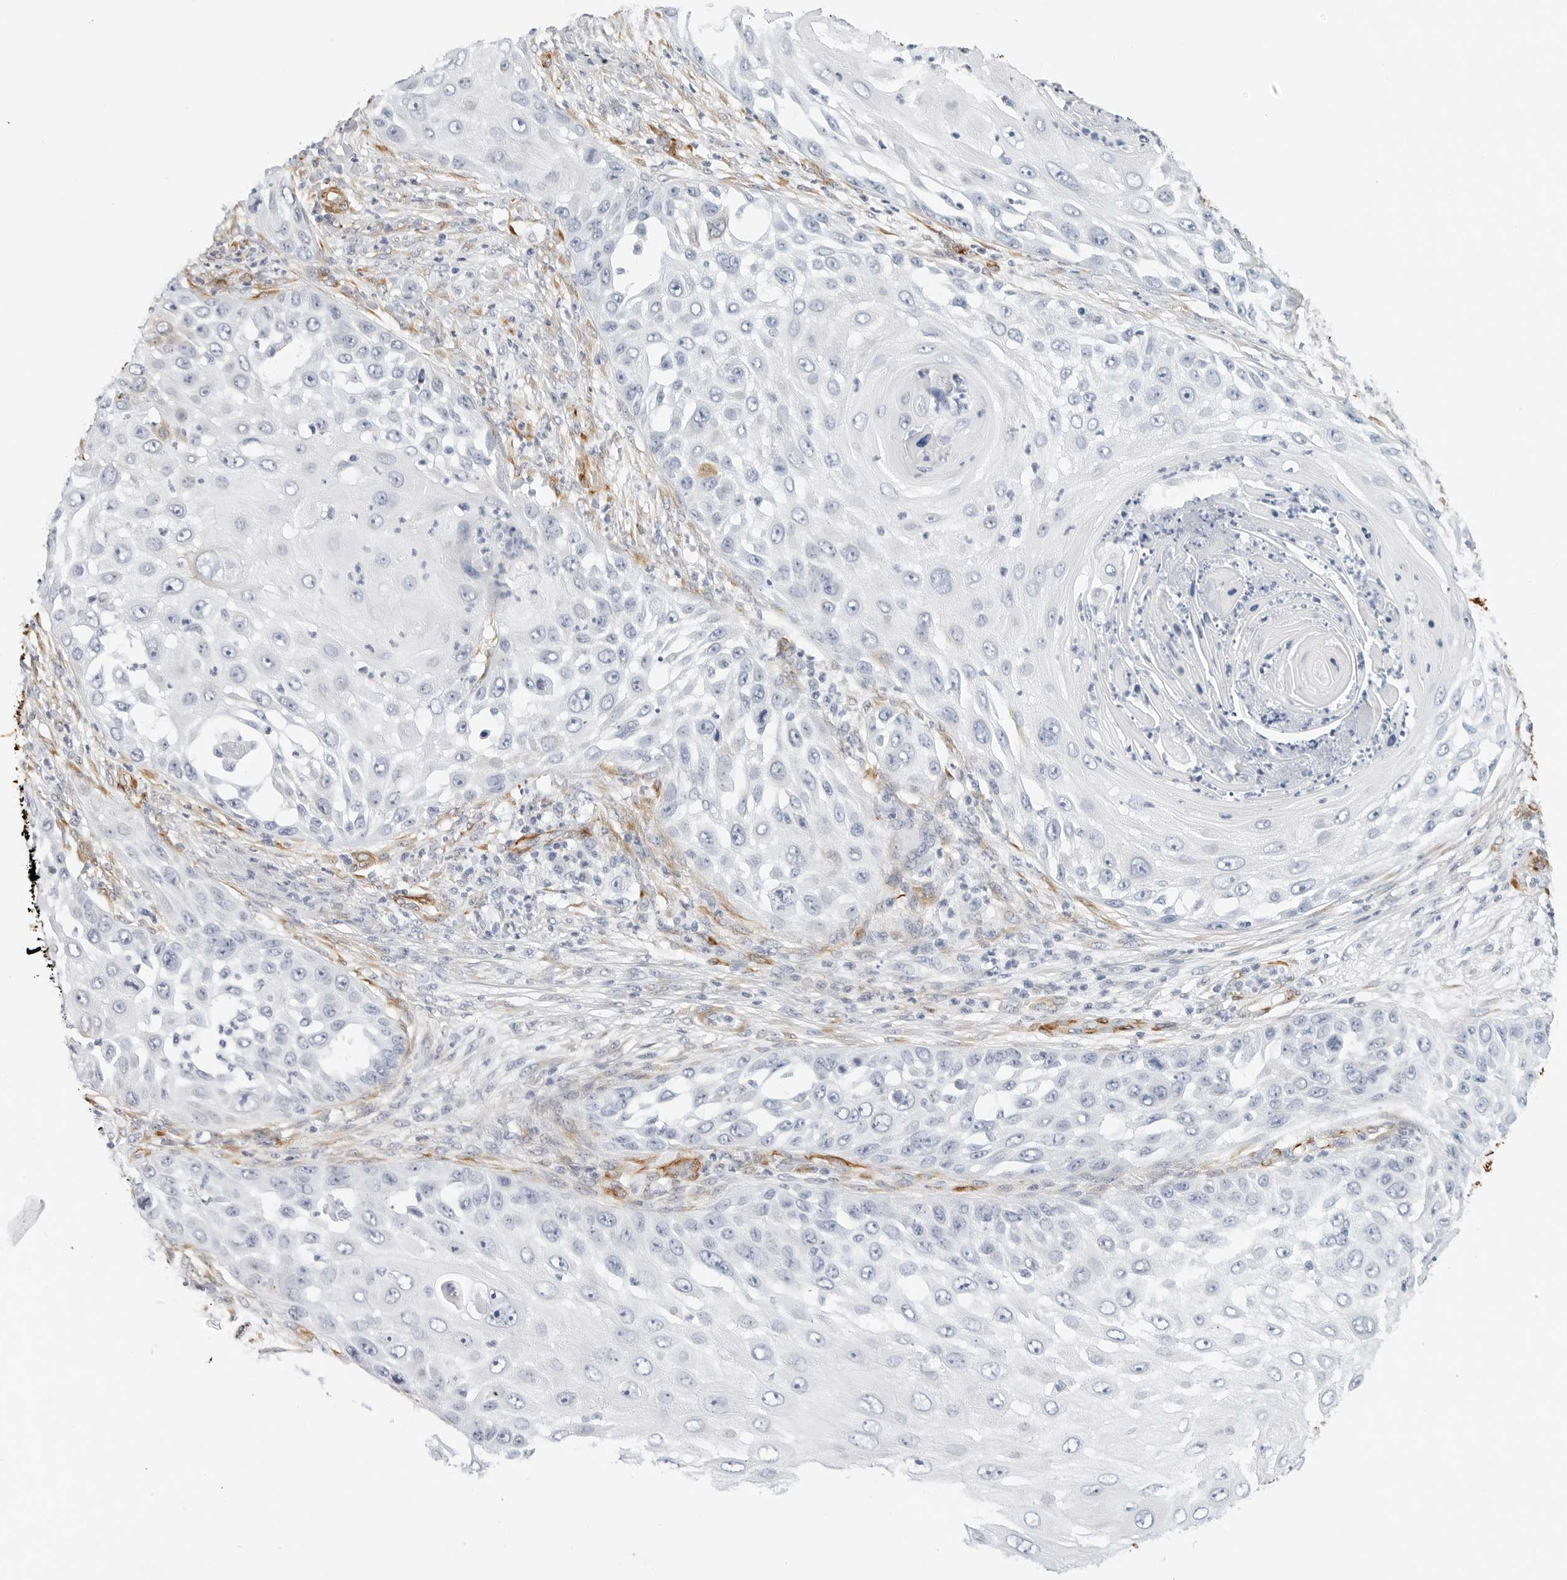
{"staining": {"intensity": "negative", "quantity": "none", "location": "none"}, "tissue": "skin cancer", "cell_type": "Tumor cells", "image_type": "cancer", "snomed": [{"axis": "morphology", "description": "Squamous cell carcinoma, NOS"}, {"axis": "topography", "description": "Skin"}], "caption": "There is no significant expression in tumor cells of skin squamous cell carcinoma.", "gene": "NES", "patient": {"sex": "female", "age": 44}}